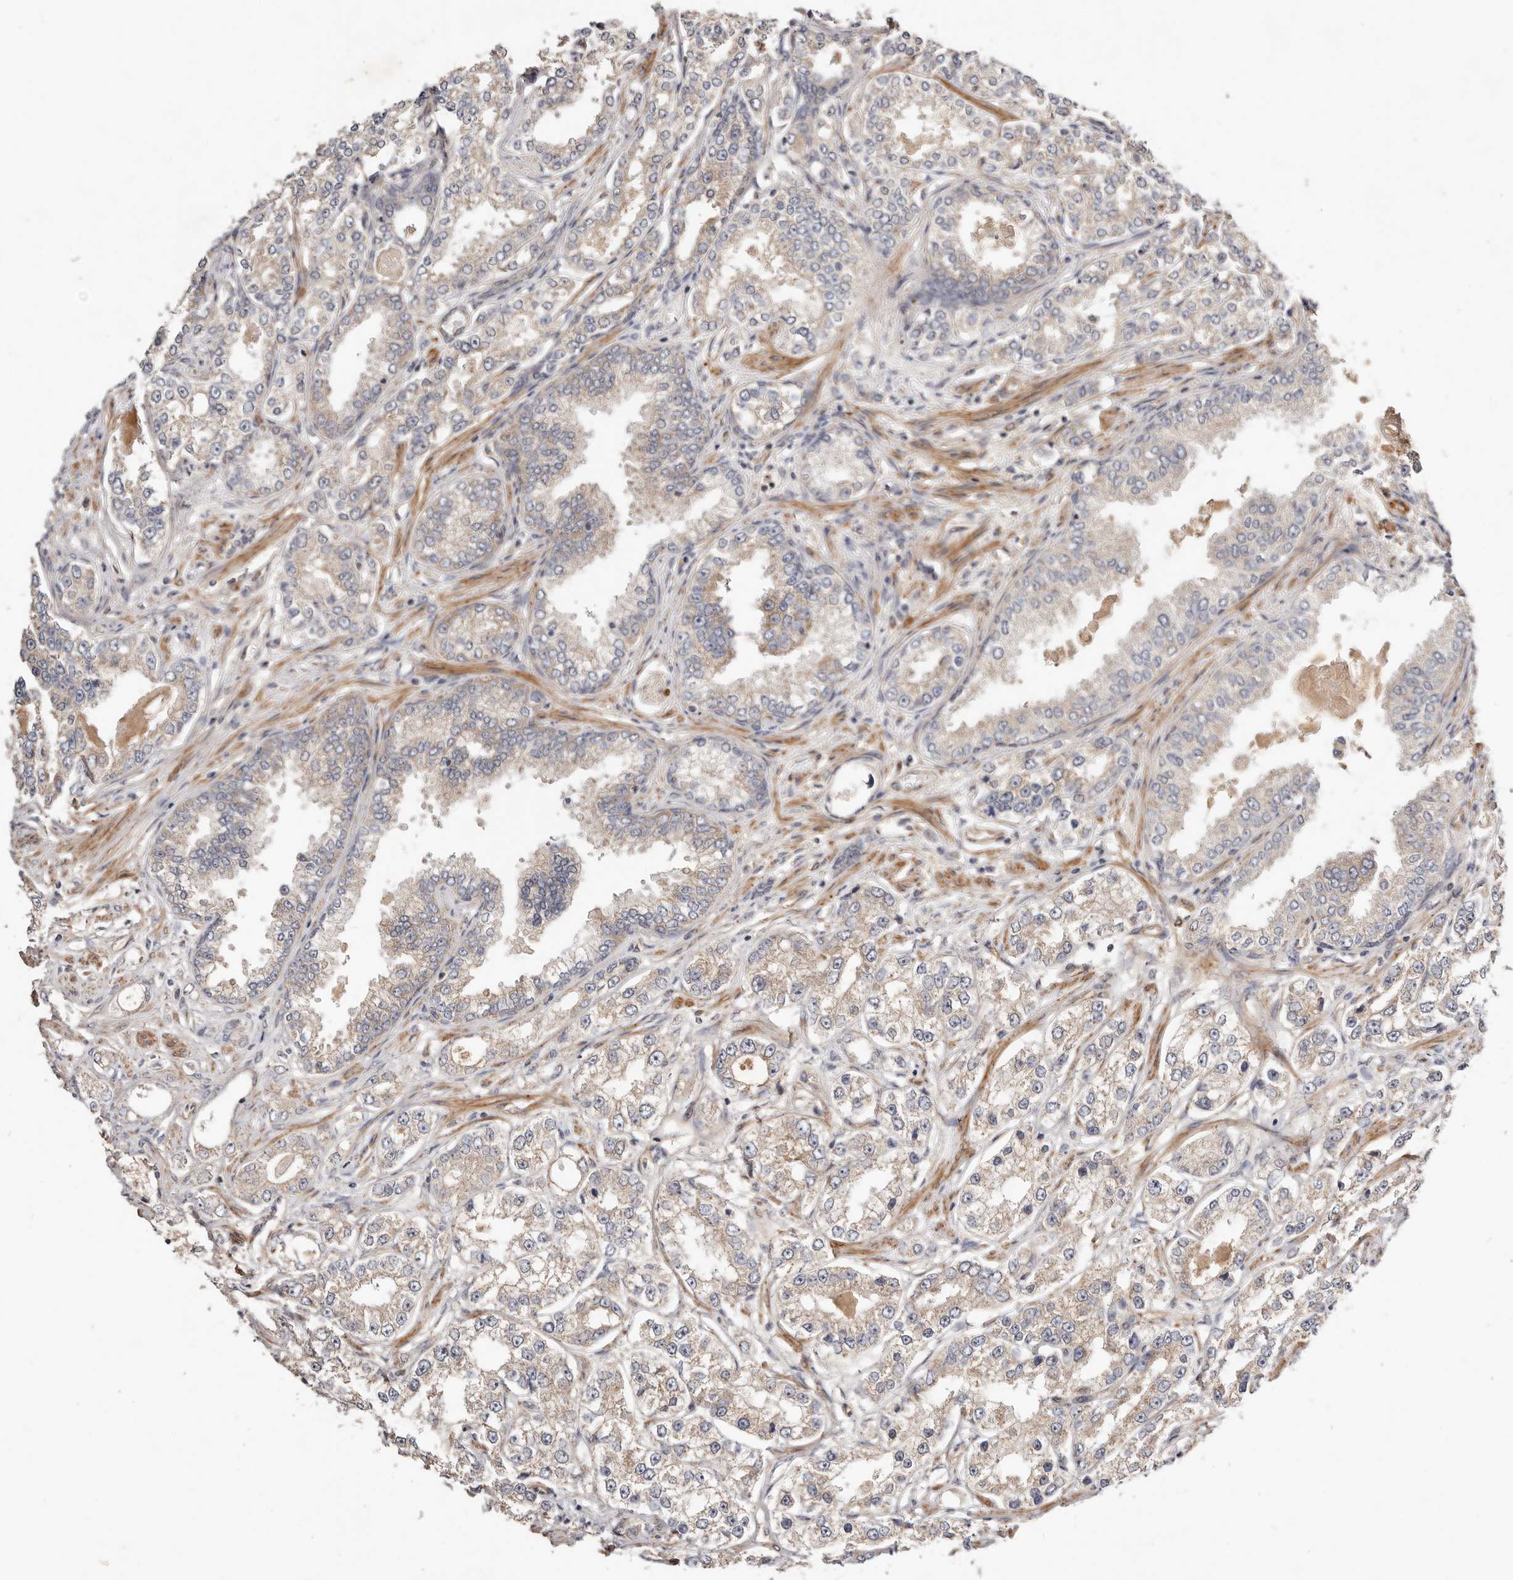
{"staining": {"intensity": "weak", "quantity": "25%-75%", "location": "cytoplasmic/membranous"}, "tissue": "prostate cancer", "cell_type": "Tumor cells", "image_type": "cancer", "snomed": [{"axis": "morphology", "description": "Normal tissue, NOS"}, {"axis": "morphology", "description": "Adenocarcinoma, High grade"}, {"axis": "topography", "description": "Prostate"}], "caption": "IHC of adenocarcinoma (high-grade) (prostate) displays low levels of weak cytoplasmic/membranous positivity in about 25%-75% of tumor cells.", "gene": "MACF1", "patient": {"sex": "male", "age": 83}}